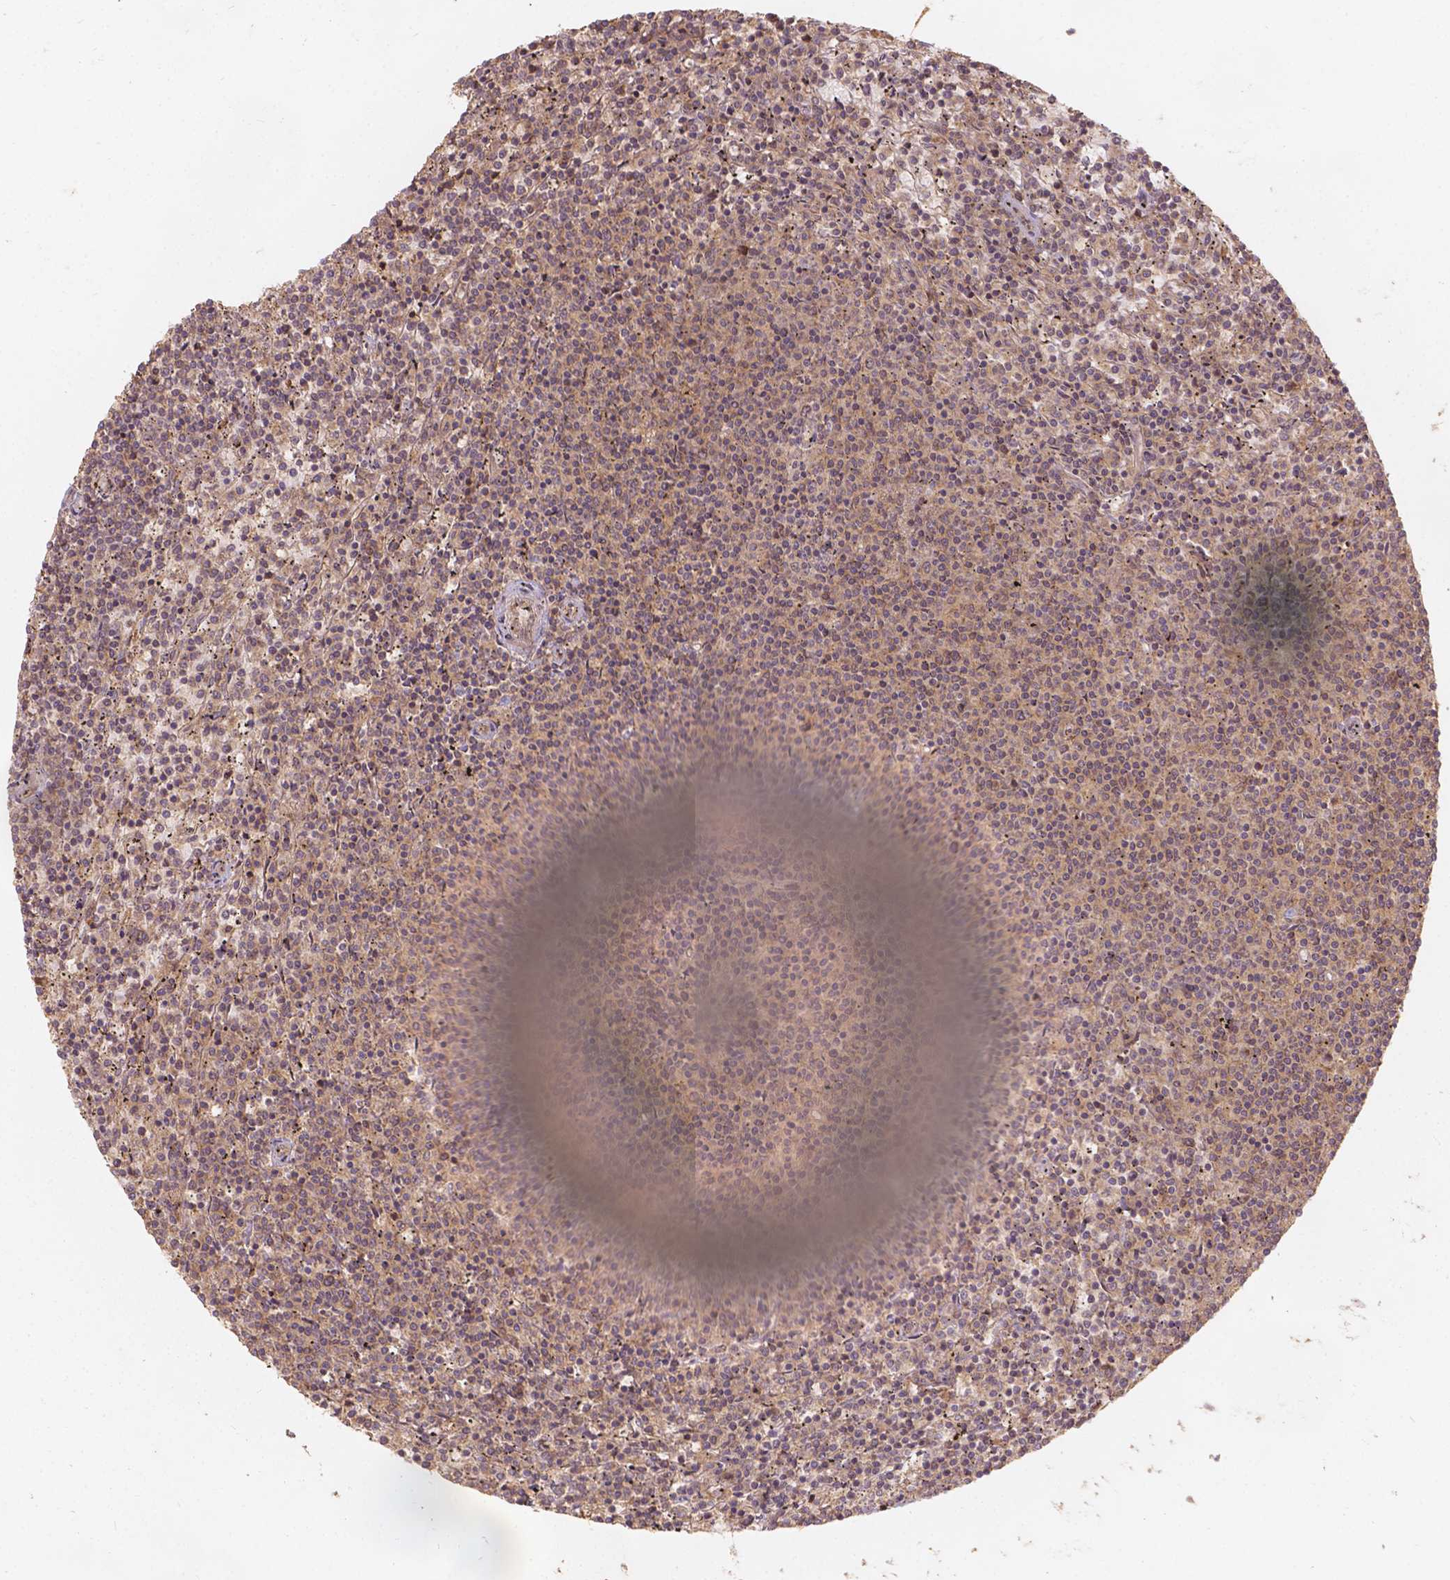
{"staining": {"intensity": "weak", "quantity": ">75%", "location": "cytoplasmic/membranous"}, "tissue": "lymphoma", "cell_type": "Tumor cells", "image_type": "cancer", "snomed": [{"axis": "morphology", "description": "Malignant lymphoma, non-Hodgkin's type, Low grade"}, {"axis": "topography", "description": "Spleen"}], "caption": "Immunohistochemistry (IHC) of malignant lymphoma, non-Hodgkin's type (low-grade) reveals low levels of weak cytoplasmic/membranous positivity in about >75% of tumor cells.", "gene": "XPR1", "patient": {"sex": "female", "age": 50}}